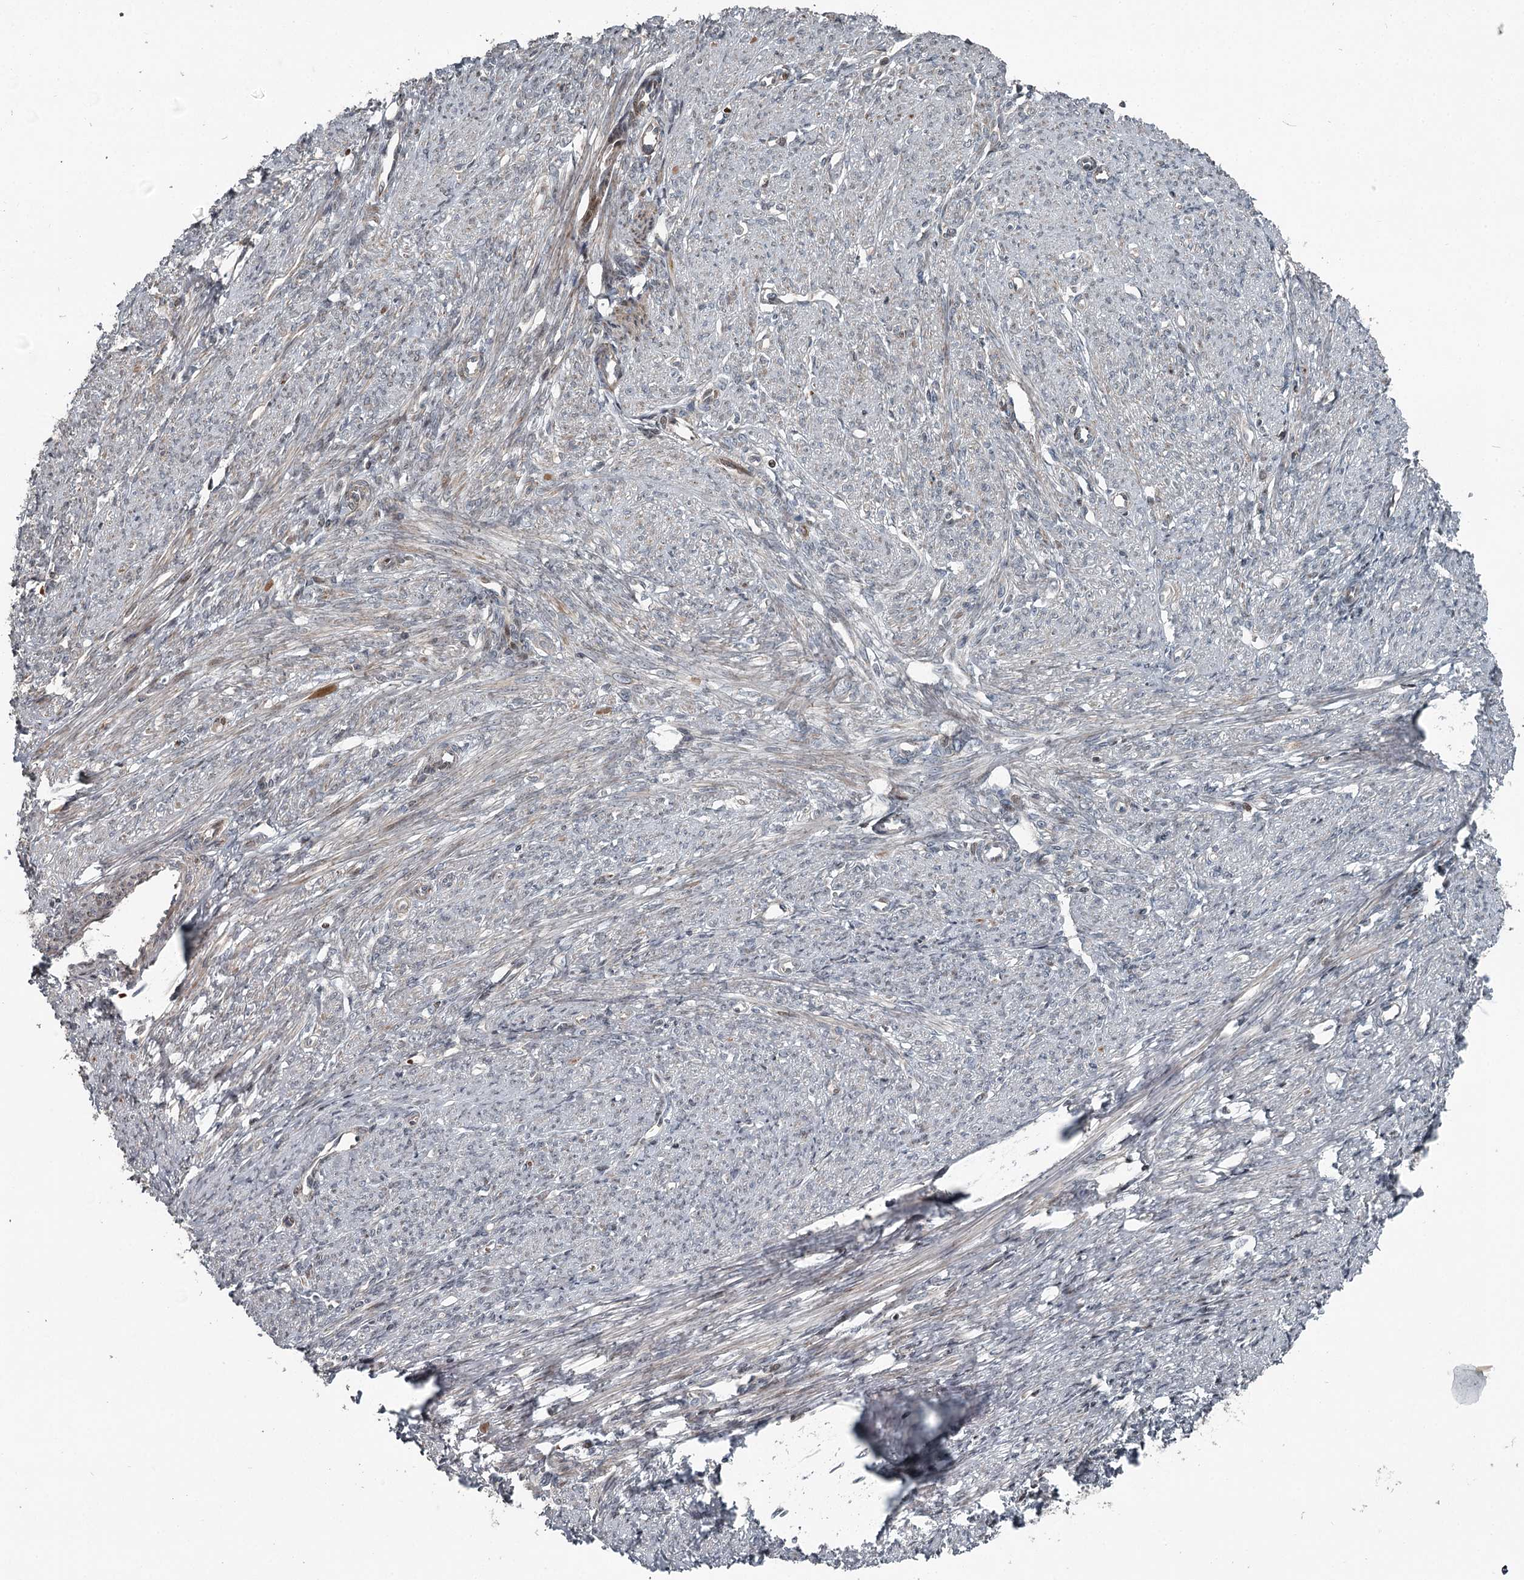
{"staining": {"intensity": "moderate", "quantity": "25%-75%", "location": "cytoplasmic/membranous"}, "tissue": "smooth muscle", "cell_type": "Smooth muscle cells", "image_type": "normal", "snomed": [{"axis": "morphology", "description": "Normal tissue, NOS"}, {"axis": "topography", "description": "Smooth muscle"}, {"axis": "topography", "description": "Uterus"}], "caption": "This image demonstrates normal smooth muscle stained with immunohistochemistry to label a protein in brown. The cytoplasmic/membranous of smooth muscle cells show moderate positivity for the protein. Nuclei are counter-stained blue.", "gene": "RASSF8", "patient": {"sex": "female", "age": 59}}